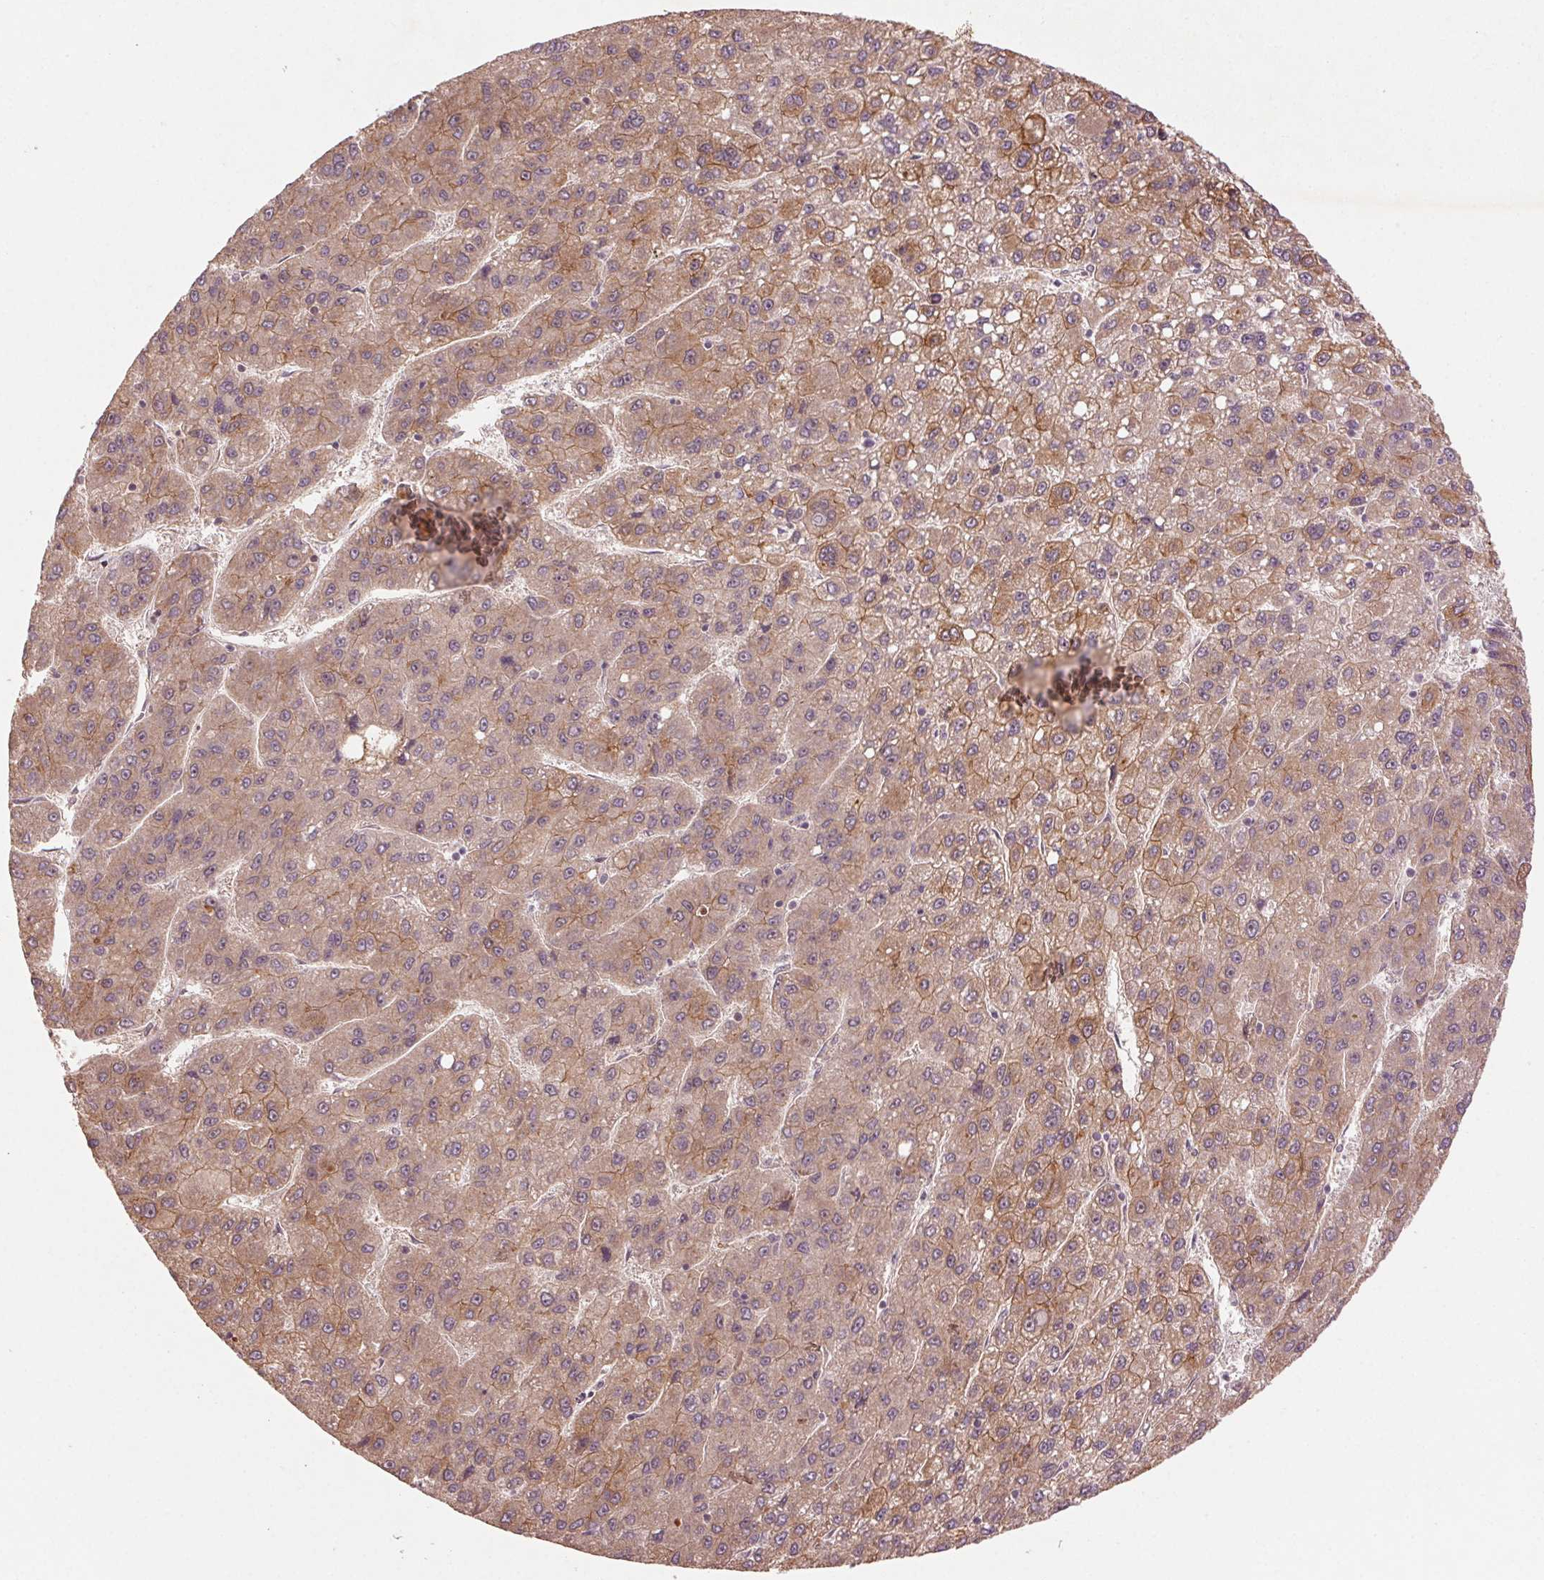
{"staining": {"intensity": "moderate", "quantity": "25%-75%", "location": "cytoplasmic/membranous"}, "tissue": "liver cancer", "cell_type": "Tumor cells", "image_type": "cancer", "snomed": [{"axis": "morphology", "description": "Carcinoma, Hepatocellular, NOS"}, {"axis": "topography", "description": "Liver"}], "caption": "A brown stain shows moderate cytoplasmic/membranous expression of a protein in human hepatocellular carcinoma (liver) tumor cells.", "gene": "SMLR1", "patient": {"sex": "female", "age": 82}}